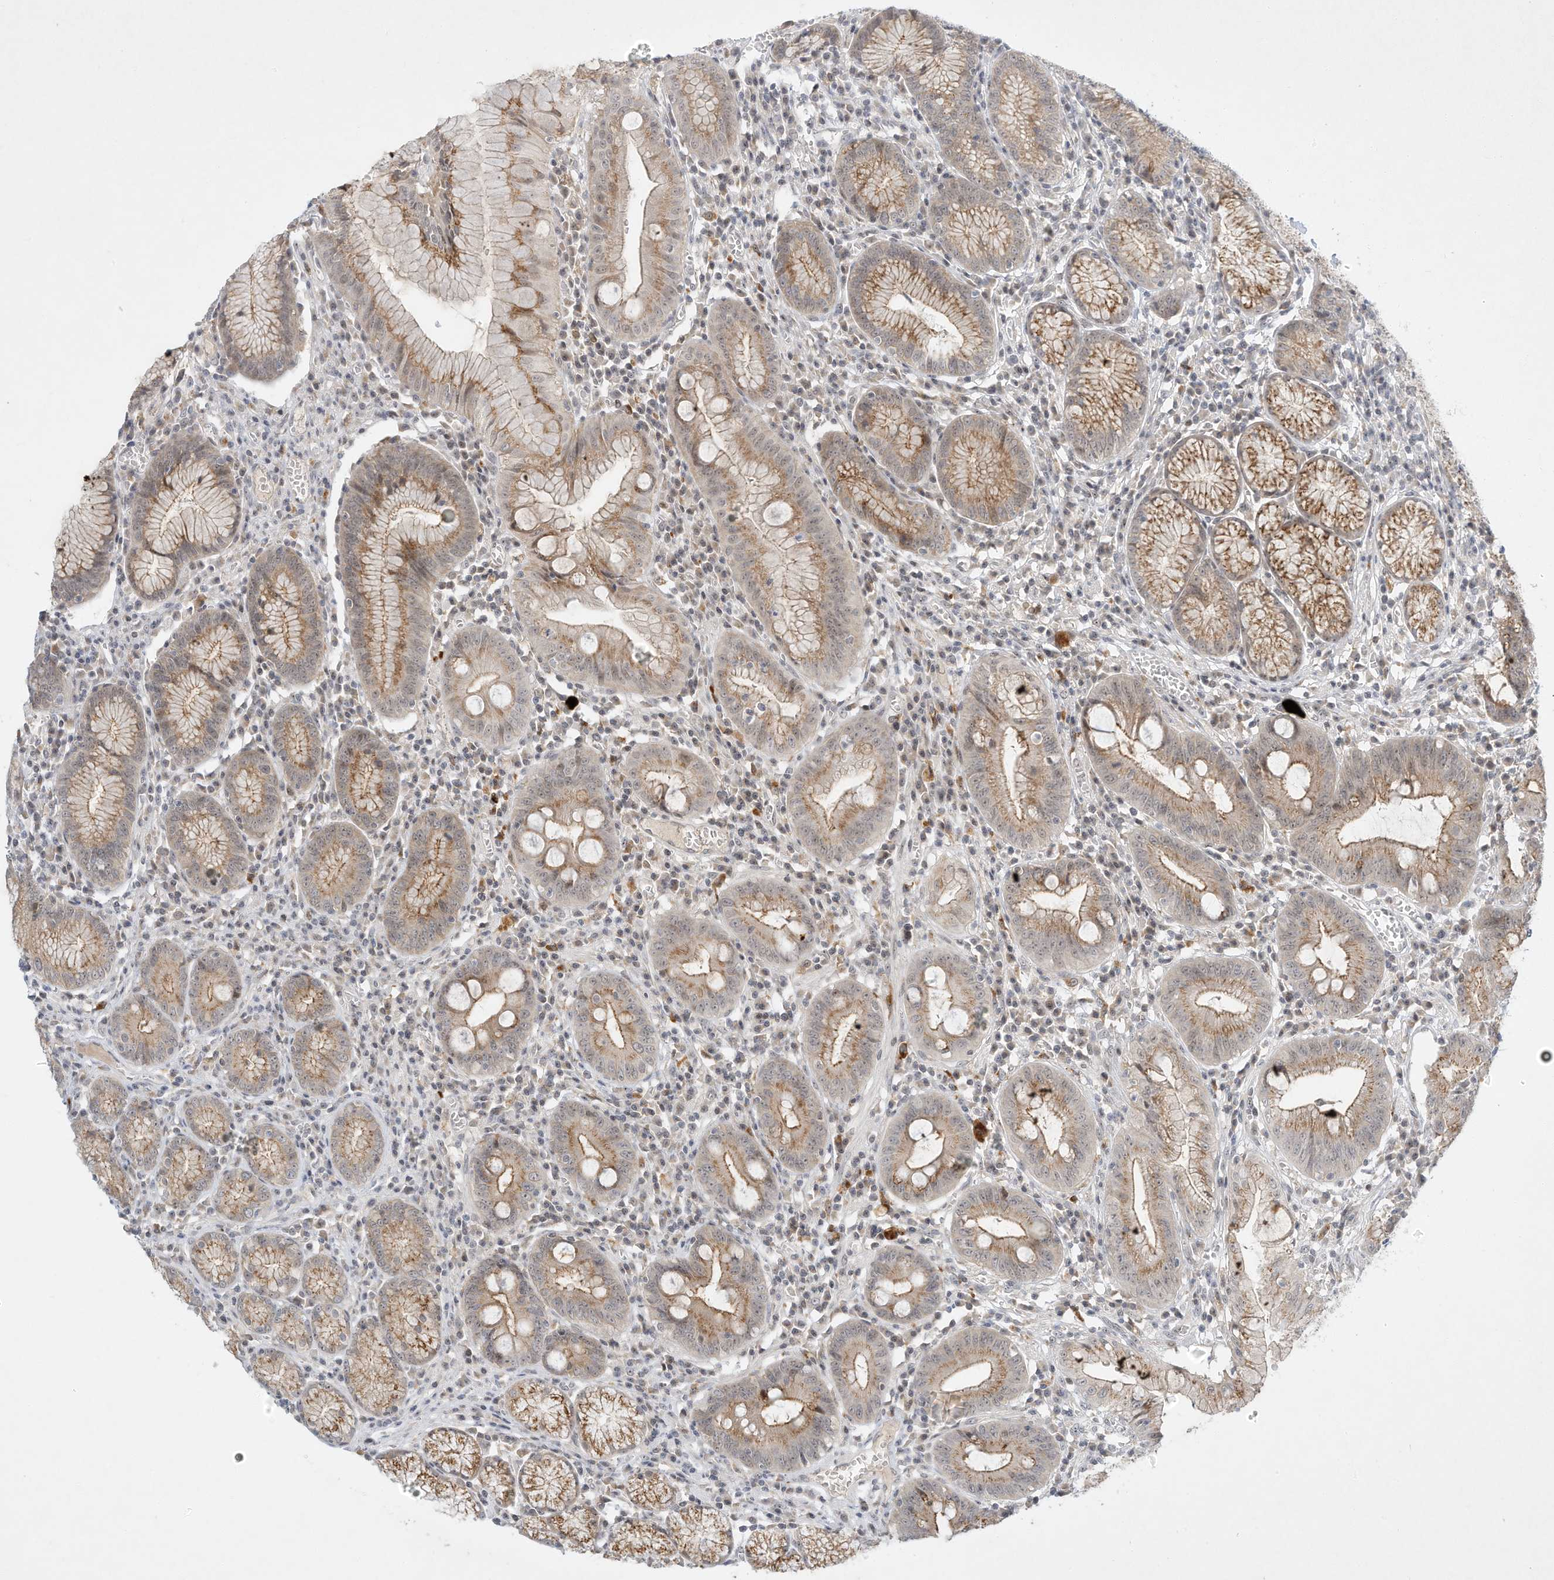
{"staining": {"intensity": "moderate", "quantity": "25%-75%", "location": "cytoplasmic/membranous"}, "tissue": "stomach", "cell_type": "Glandular cells", "image_type": "normal", "snomed": [{"axis": "morphology", "description": "Normal tissue, NOS"}, {"axis": "topography", "description": "Stomach"}], "caption": "A high-resolution photomicrograph shows immunohistochemistry staining of benign stomach, which exhibits moderate cytoplasmic/membranous expression in approximately 25%-75% of glandular cells. (DAB IHC with brightfield microscopy, high magnification).", "gene": "PAK6", "patient": {"sex": "male", "age": 55}}